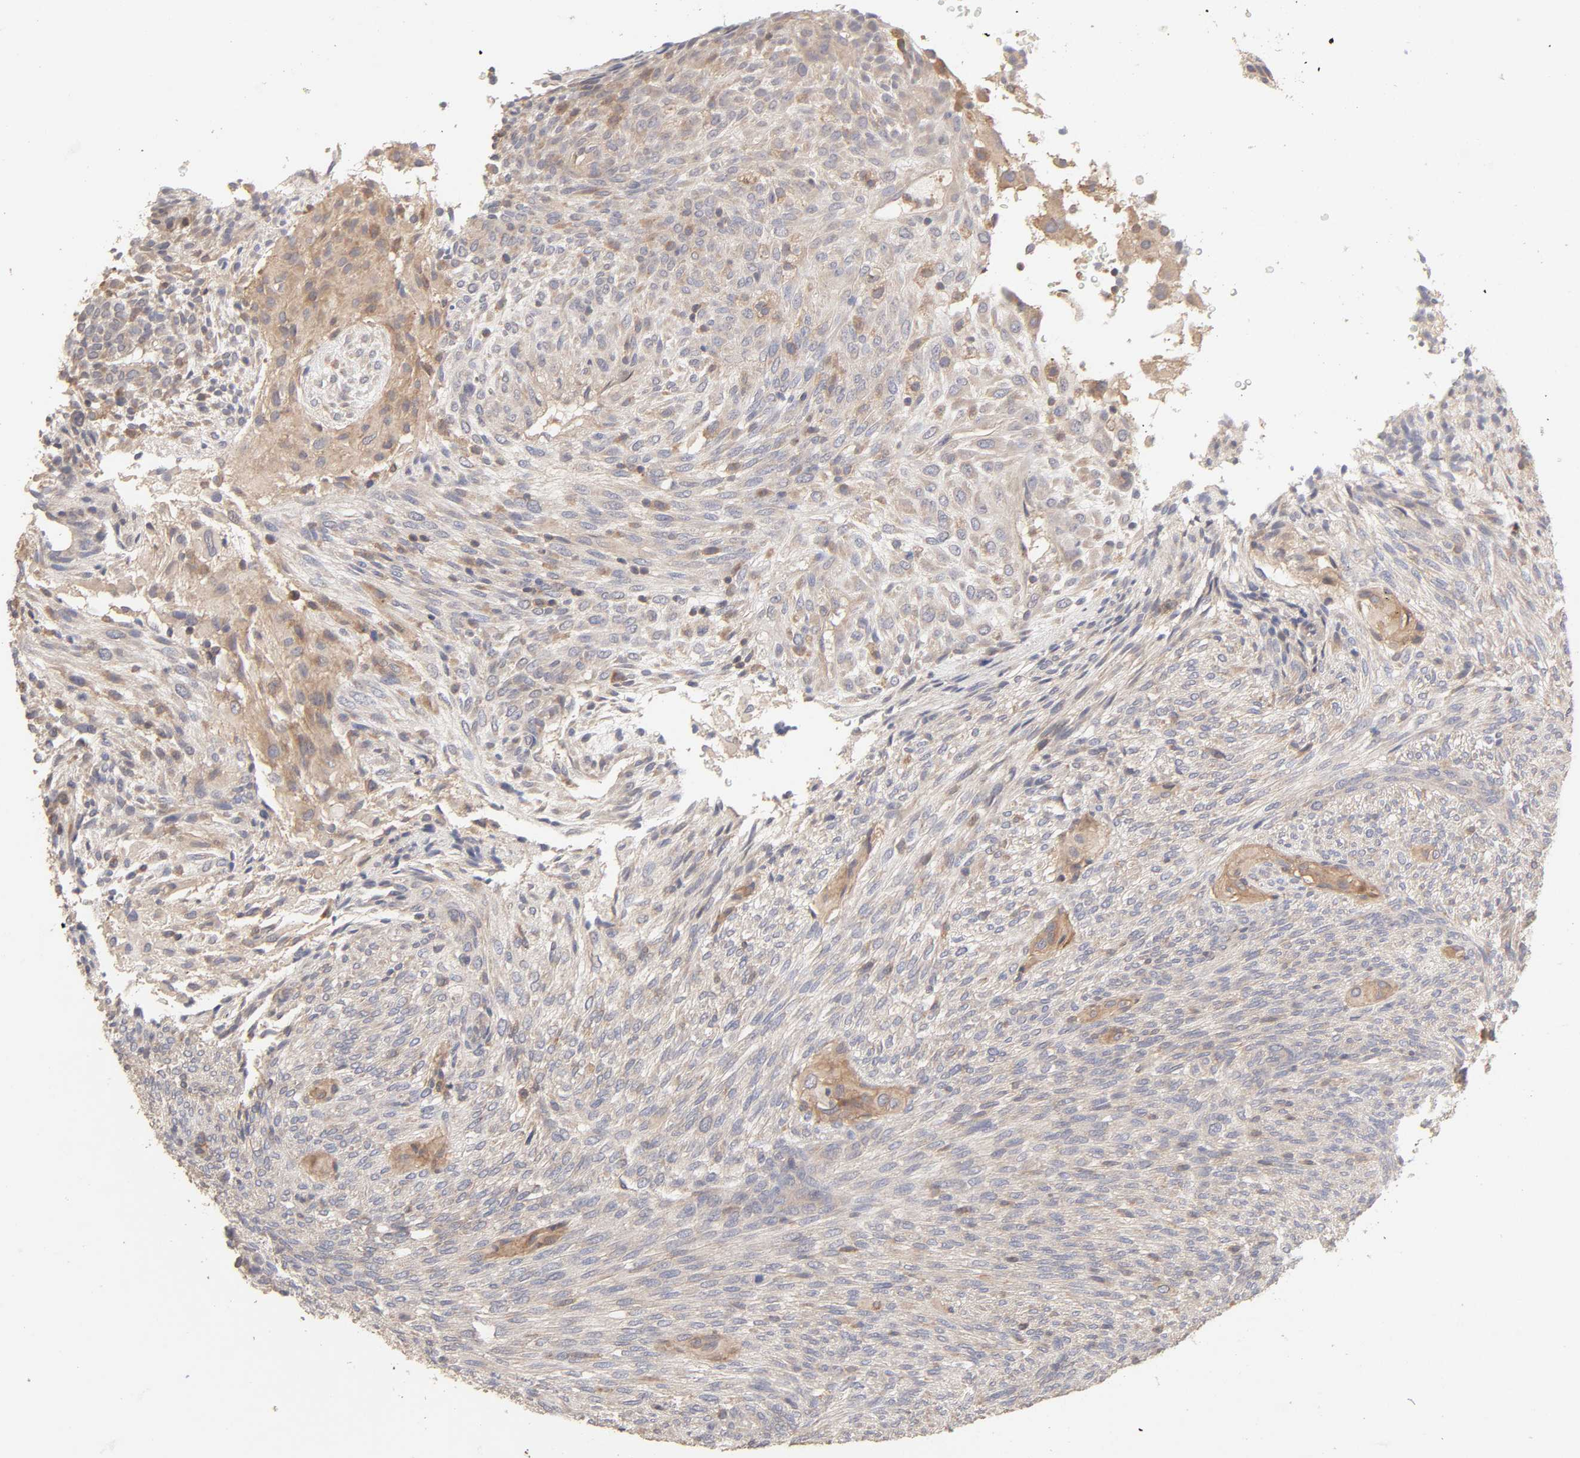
{"staining": {"intensity": "negative", "quantity": "none", "location": "none"}, "tissue": "glioma", "cell_type": "Tumor cells", "image_type": "cancer", "snomed": [{"axis": "morphology", "description": "Glioma, malignant, High grade"}, {"axis": "topography", "description": "Cerebral cortex"}], "caption": "Tumor cells are negative for brown protein staining in glioma. The staining is performed using DAB brown chromogen with nuclei counter-stained in using hematoxylin.", "gene": "AP1G2", "patient": {"sex": "female", "age": 55}}